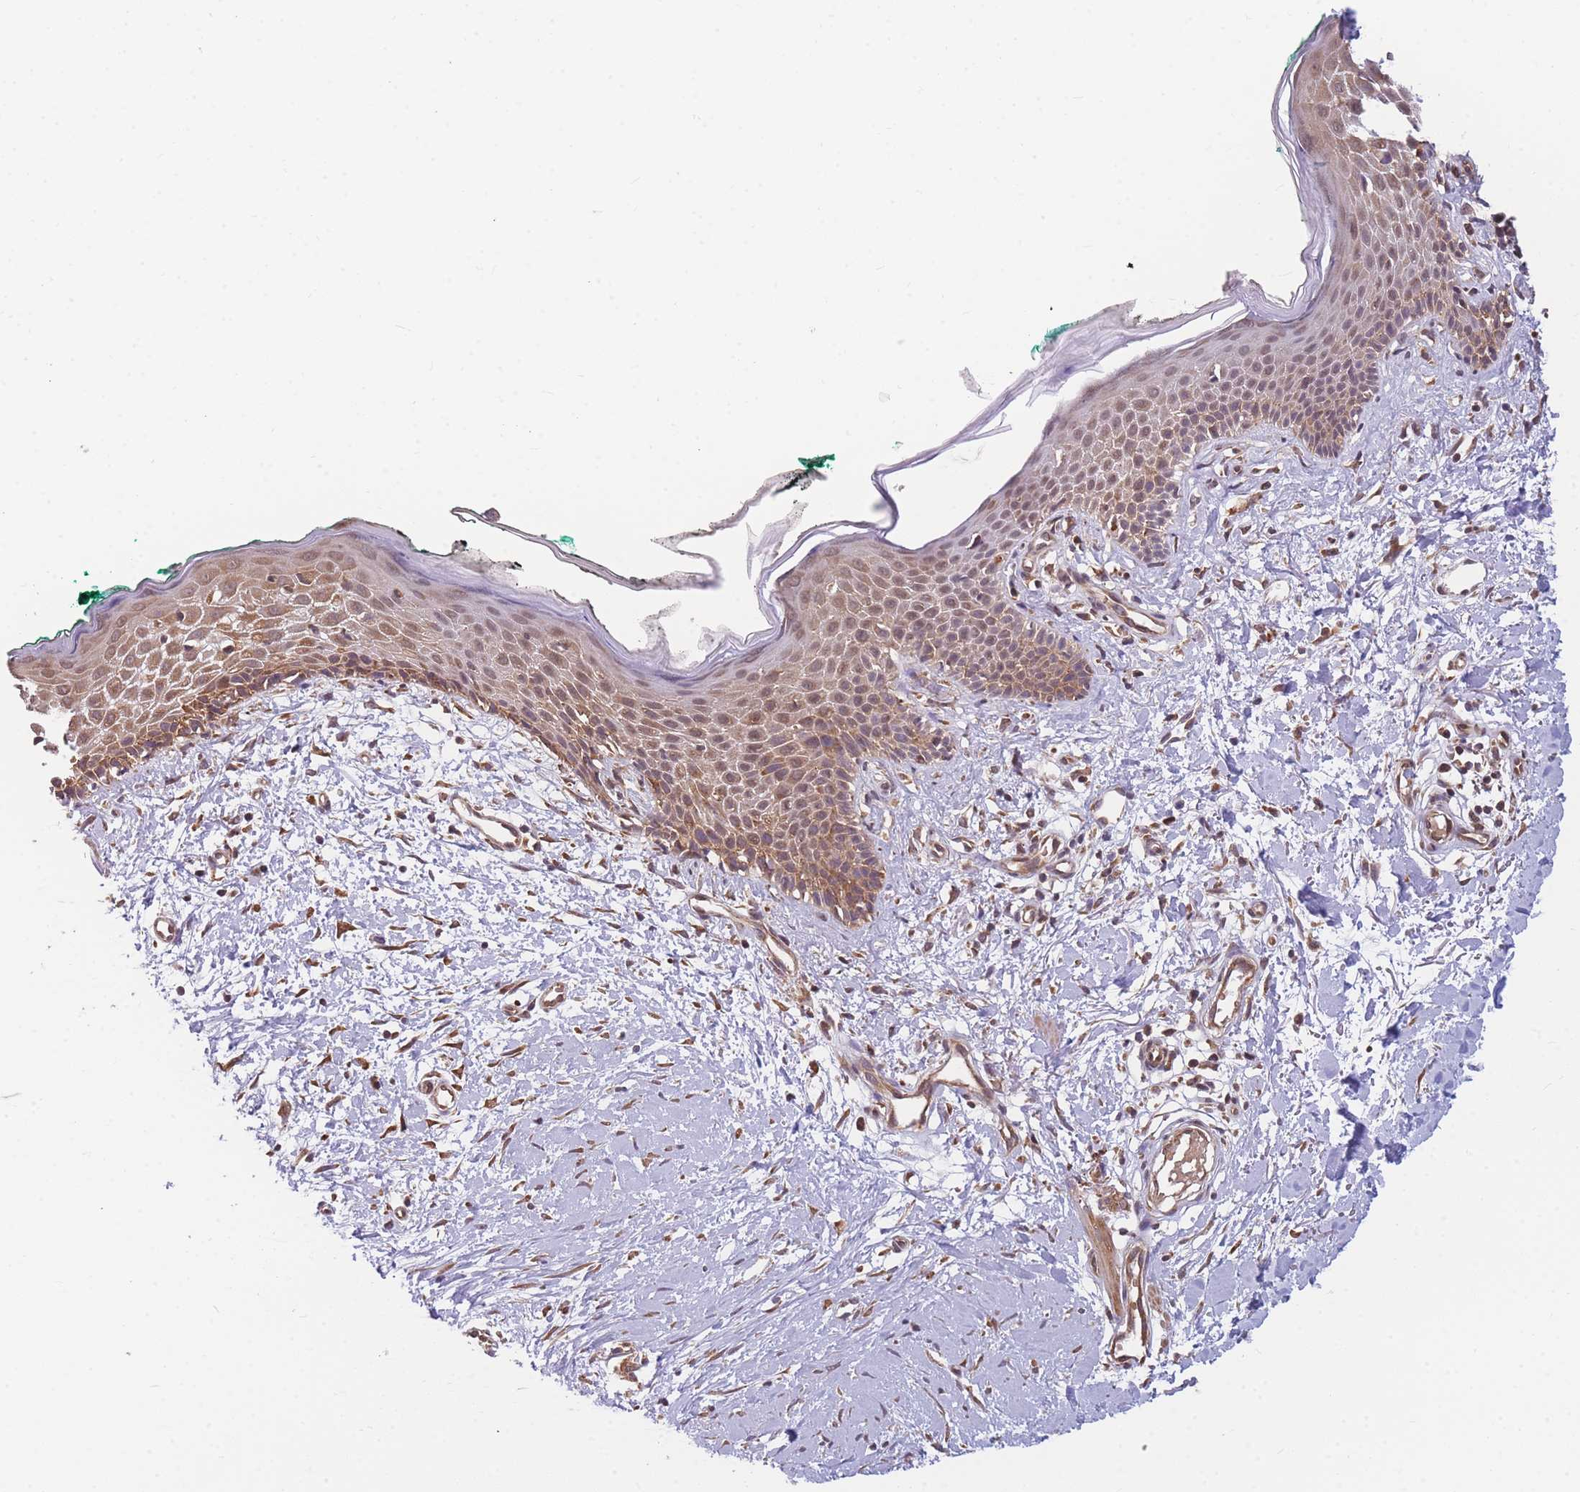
{"staining": {"intensity": "moderate", "quantity": ">75%", "location": "cytoplasmic/membranous"}, "tissue": "skin", "cell_type": "Fibroblasts", "image_type": "normal", "snomed": [{"axis": "morphology", "description": "Normal tissue, NOS"}, {"axis": "morphology", "description": "Malignant melanoma, NOS"}, {"axis": "topography", "description": "Skin"}], "caption": "The photomicrograph reveals staining of unremarkable skin, revealing moderate cytoplasmic/membranous protein staining (brown color) within fibroblasts. (DAB (3,3'-diaminobenzidine) IHC, brown staining for protein, blue staining for nuclei).", "gene": "ENSG00000276345", "patient": {"sex": "male", "age": 62}}